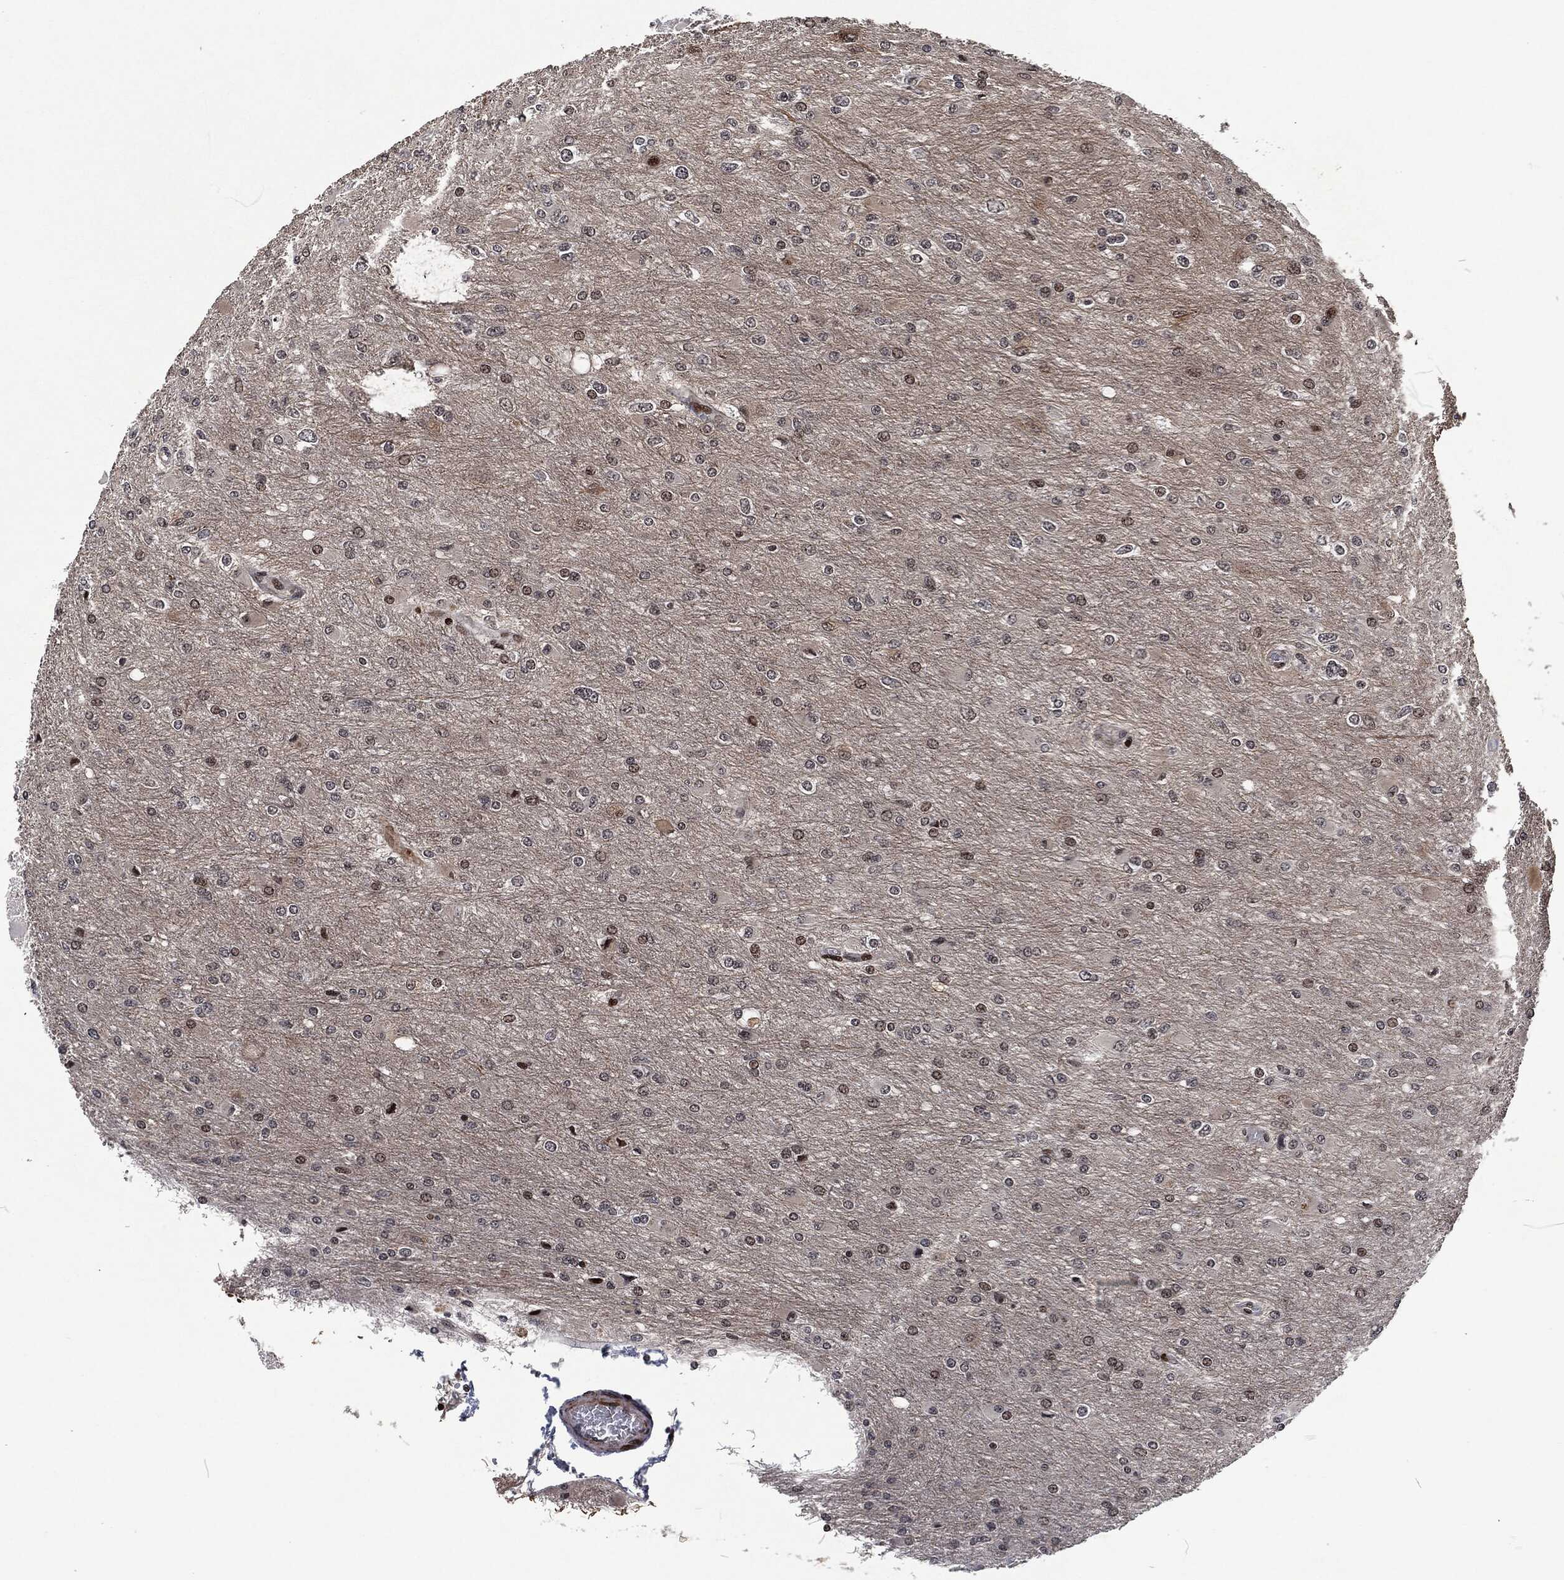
{"staining": {"intensity": "weak", "quantity": "<25%", "location": "nuclear"}, "tissue": "glioma", "cell_type": "Tumor cells", "image_type": "cancer", "snomed": [{"axis": "morphology", "description": "Glioma, malignant, High grade"}, {"axis": "topography", "description": "Cerebral cortex"}], "caption": "DAB immunohistochemical staining of glioma exhibits no significant positivity in tumor cells.", "gene": "EGFR", "patient": {"sex": "female", "age": 36}}